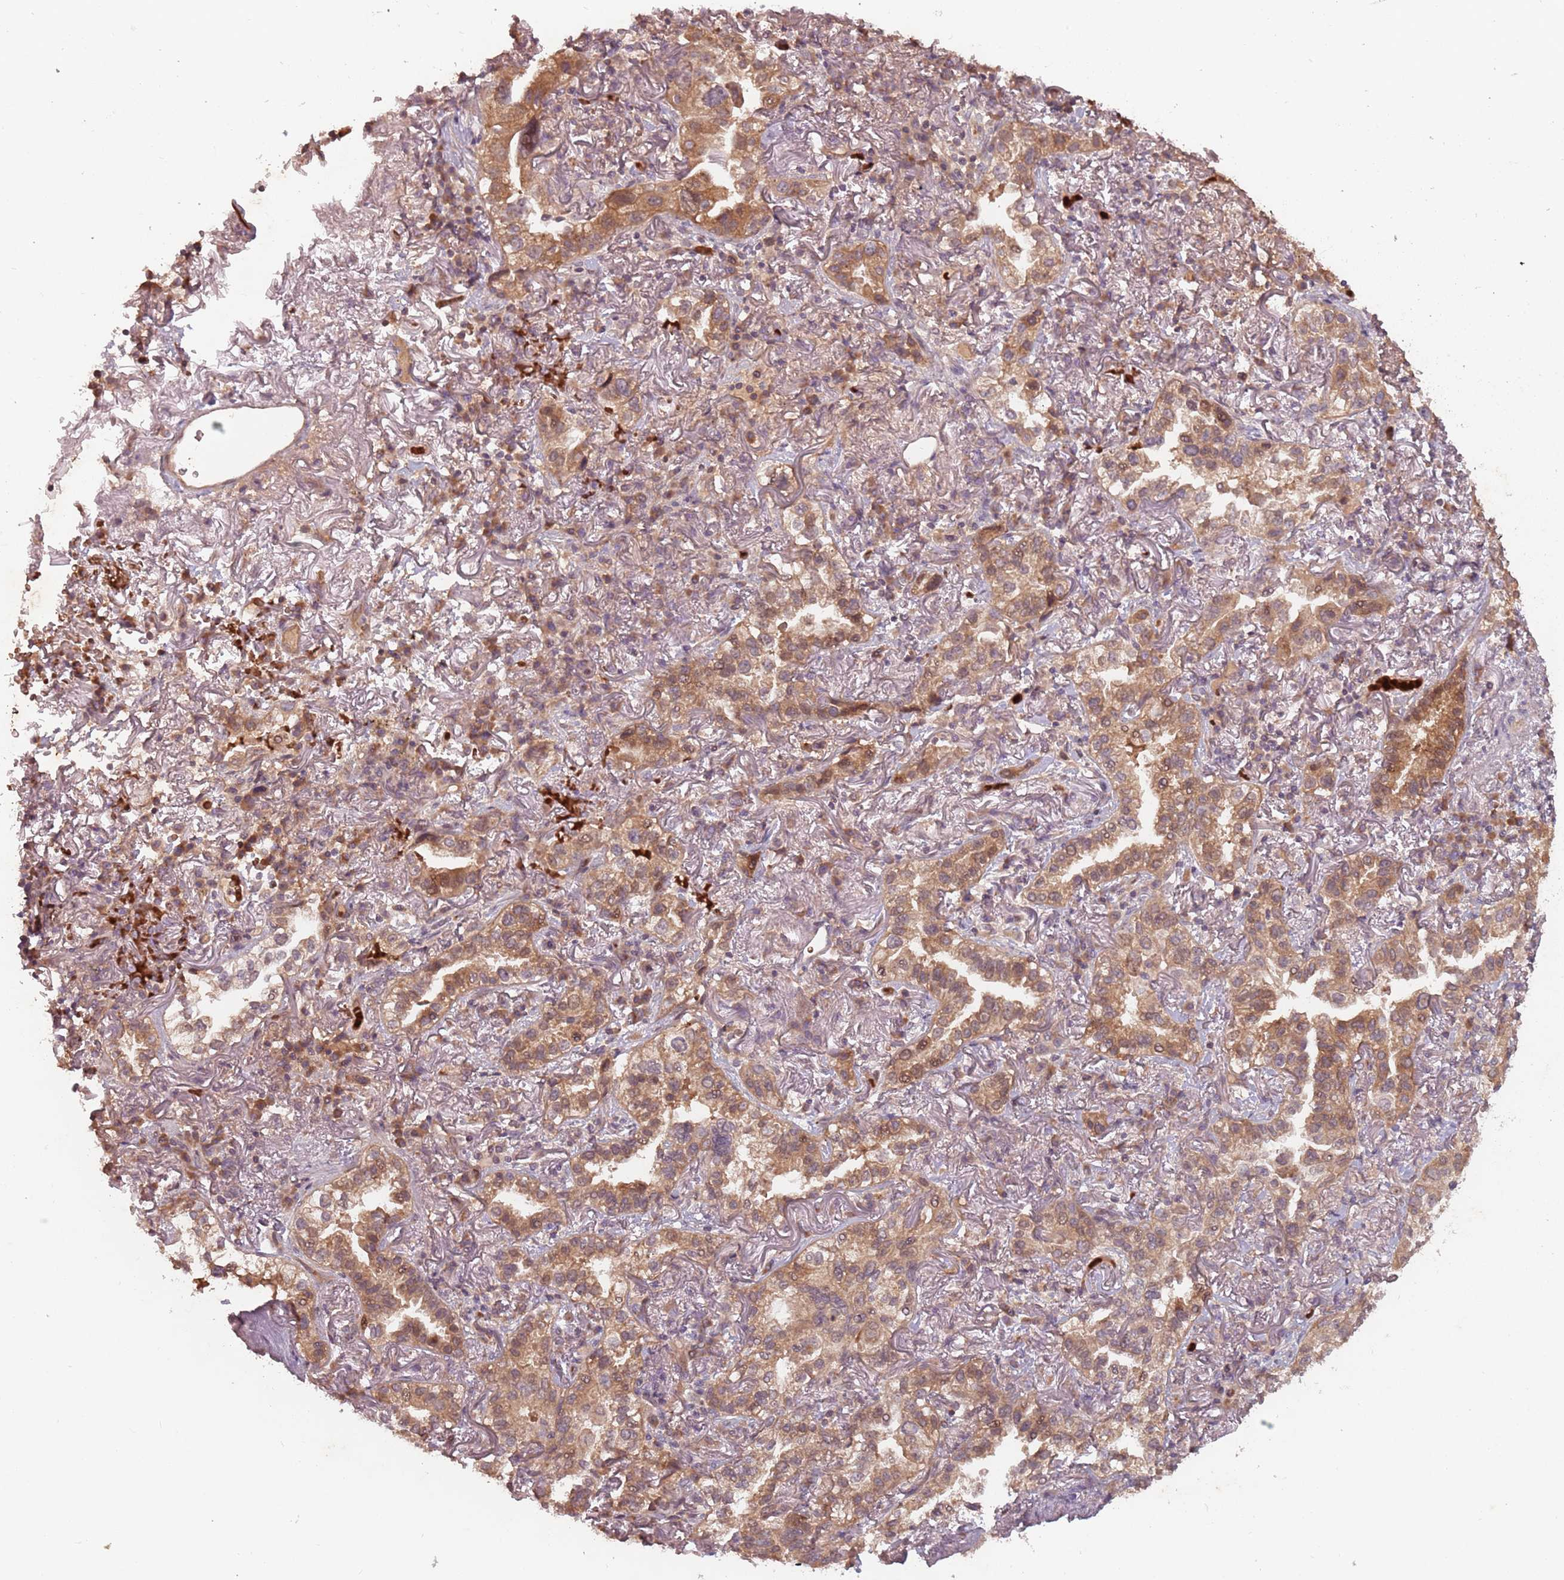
{"staining": {"intensity": "moderate", "quantity": ">75%", "location": "cytoplasmic/membranous,nuclear"}, "tissue": "lung cancer", "cell_type": "Tumor cells", "image_type": "cancer", "snomed": [{"axis": "morphology", "description": "Adenocarcinoma, NOS"}, {"axis": "topography", "description": "Lung"}], "caption": "Immunohistochemistry (IHC) histopathology image of neoplastic tissue: lung cancer stained using IHC demonstrates medium levels of moderate protein expression localized specifically in the cytoplasmic/membranous and nuclear of tumor cells, appearing as a cytoplasmic/membranous and nuclear brown color.", "gene": "GPR180", "patient": {"sex": "female", "age": 69}}